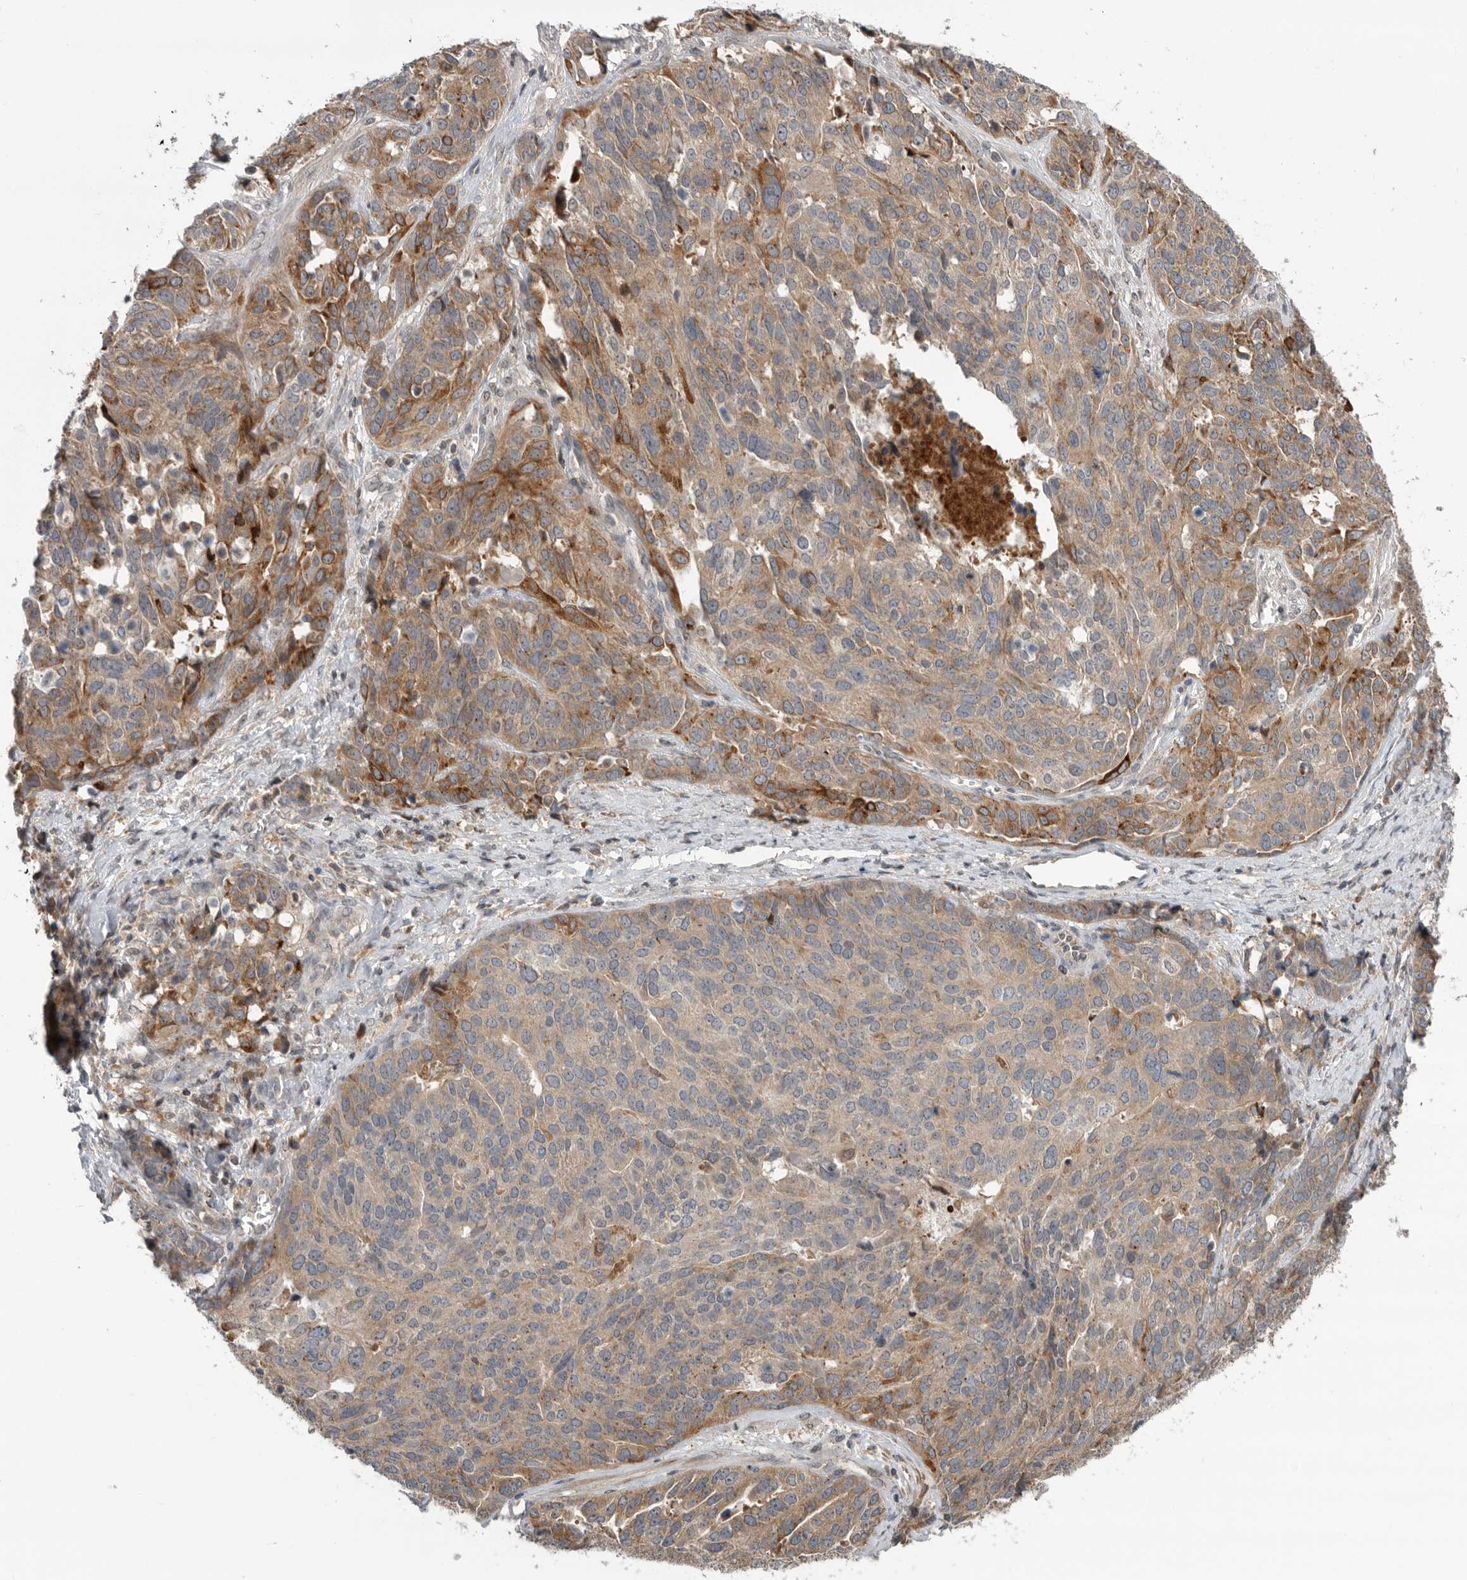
{"staining": {"intensity": "moderate", "quantity": "25%-75%", "location": "cytoplasmic/membranous"}, "tissue": "ovarian cancer", "cell_type": "Tumor cells", "image_type": "cancer", "snomed": [{"axis": "morphology", "description": "Cystadenocarcinoma, serous, NOS"}, {"axis": "topography", "description": "Ovary"}], "caption": "Immunohistochemical staining of human ovarian serous cystadenocarcinoma exhibits medium levels of moderate cytoplasmic/membranous positivity in approximately 25%-75% of tumor cells. (DAB (3,3'-diaminobenzidine) = brown stain, brightfield microscopy at high magnification).", "gene": "KLK5", "patient": {"sex": "female", "age": 44}}